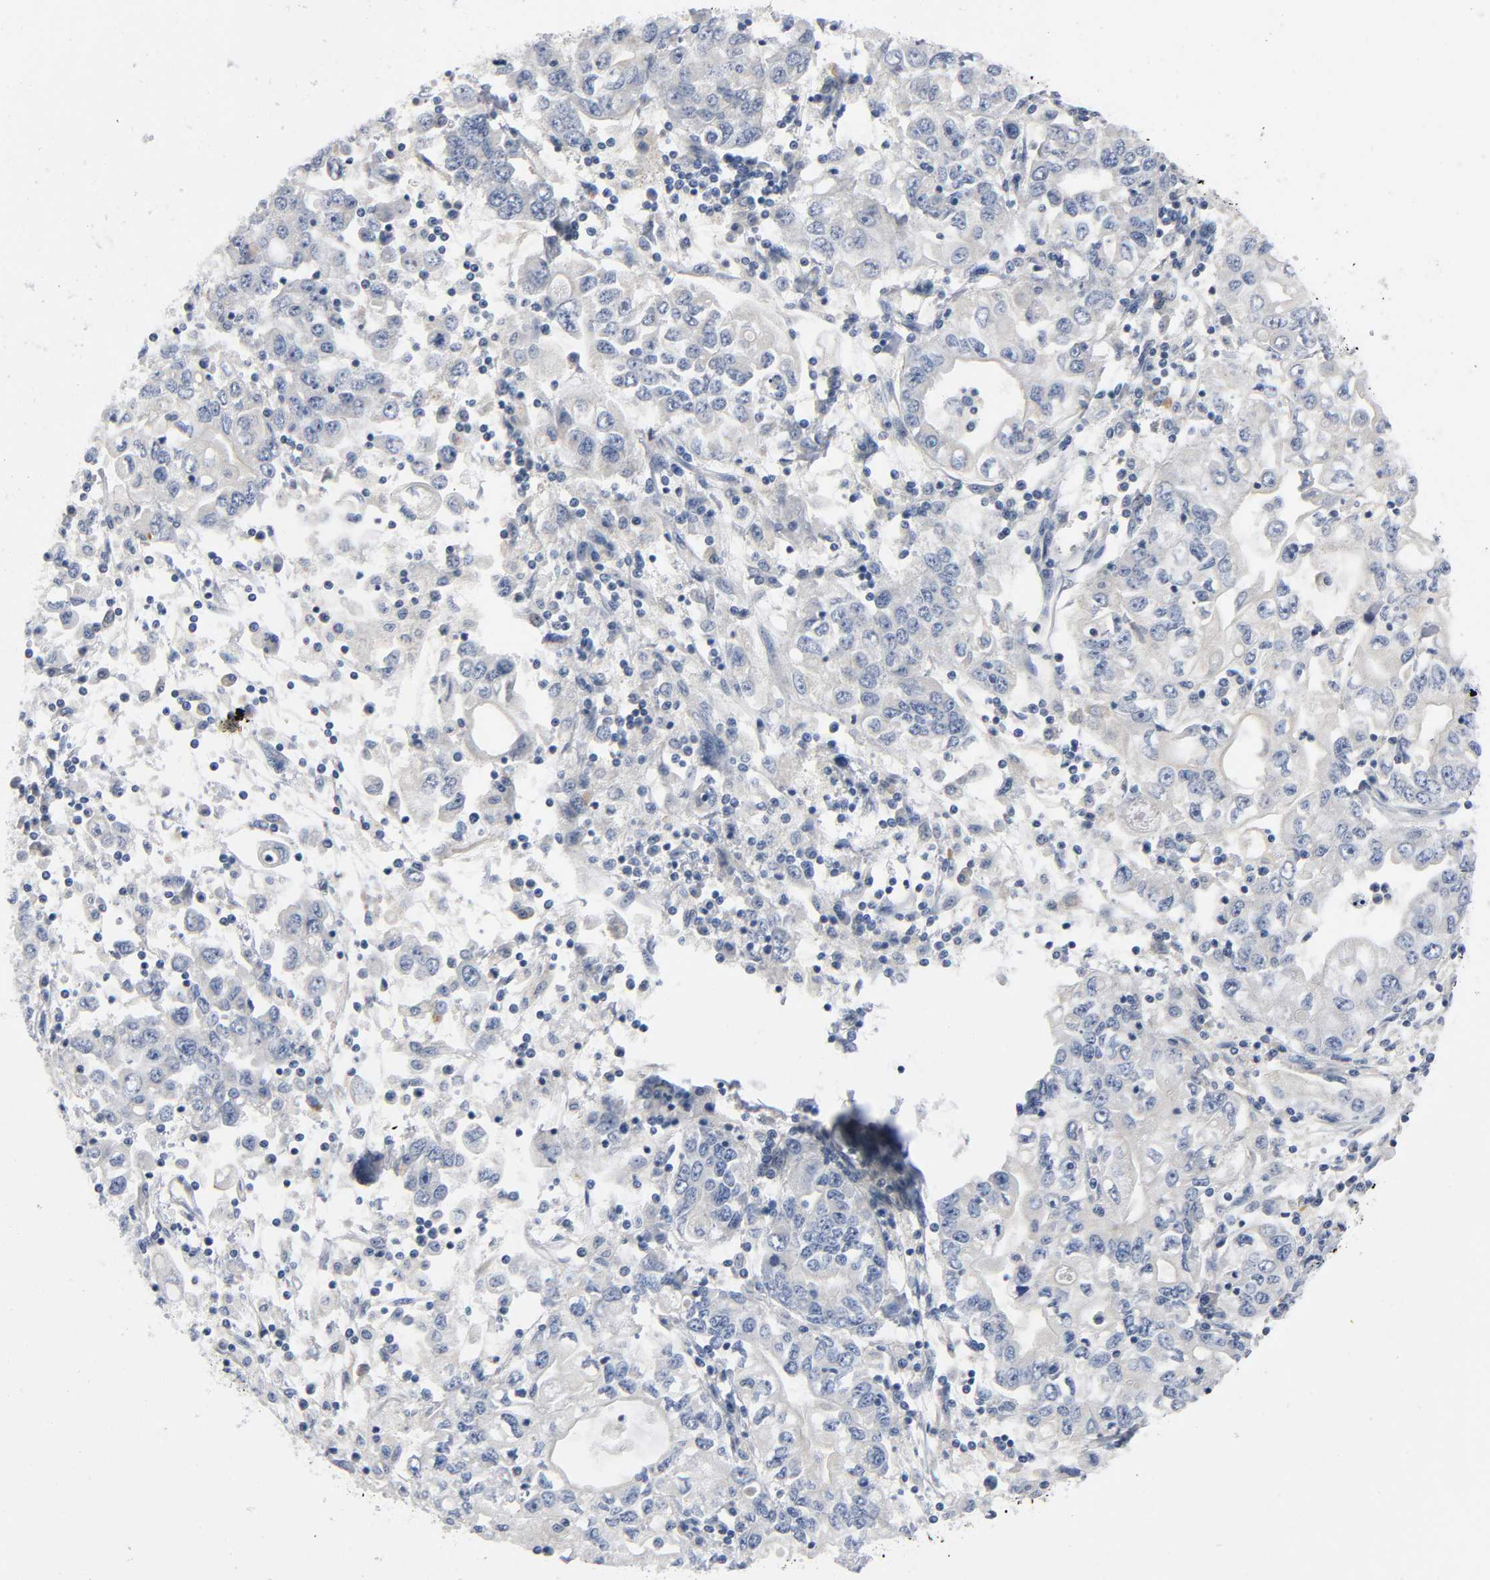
{"staining": {"intensity": "negative", "quantity": "none", "location": "none"}, "tissue": "stomach cancer", "cell_type": "Tumor cells", "image_type": "cancer", "snomed": [{"axis": "morphology", "description": "Adenocarcinoma, NOS"}, {"axis": "topography", "description": "Stomach, lower"}], "caption": "Immunohistochemistry (IHC) image of stomach adenocarcinoma stained for a protein (brown), which displays no positivity in tumor cells.", "gene": "HDAC6", "patient": {"sex": "female", "age": 72}}